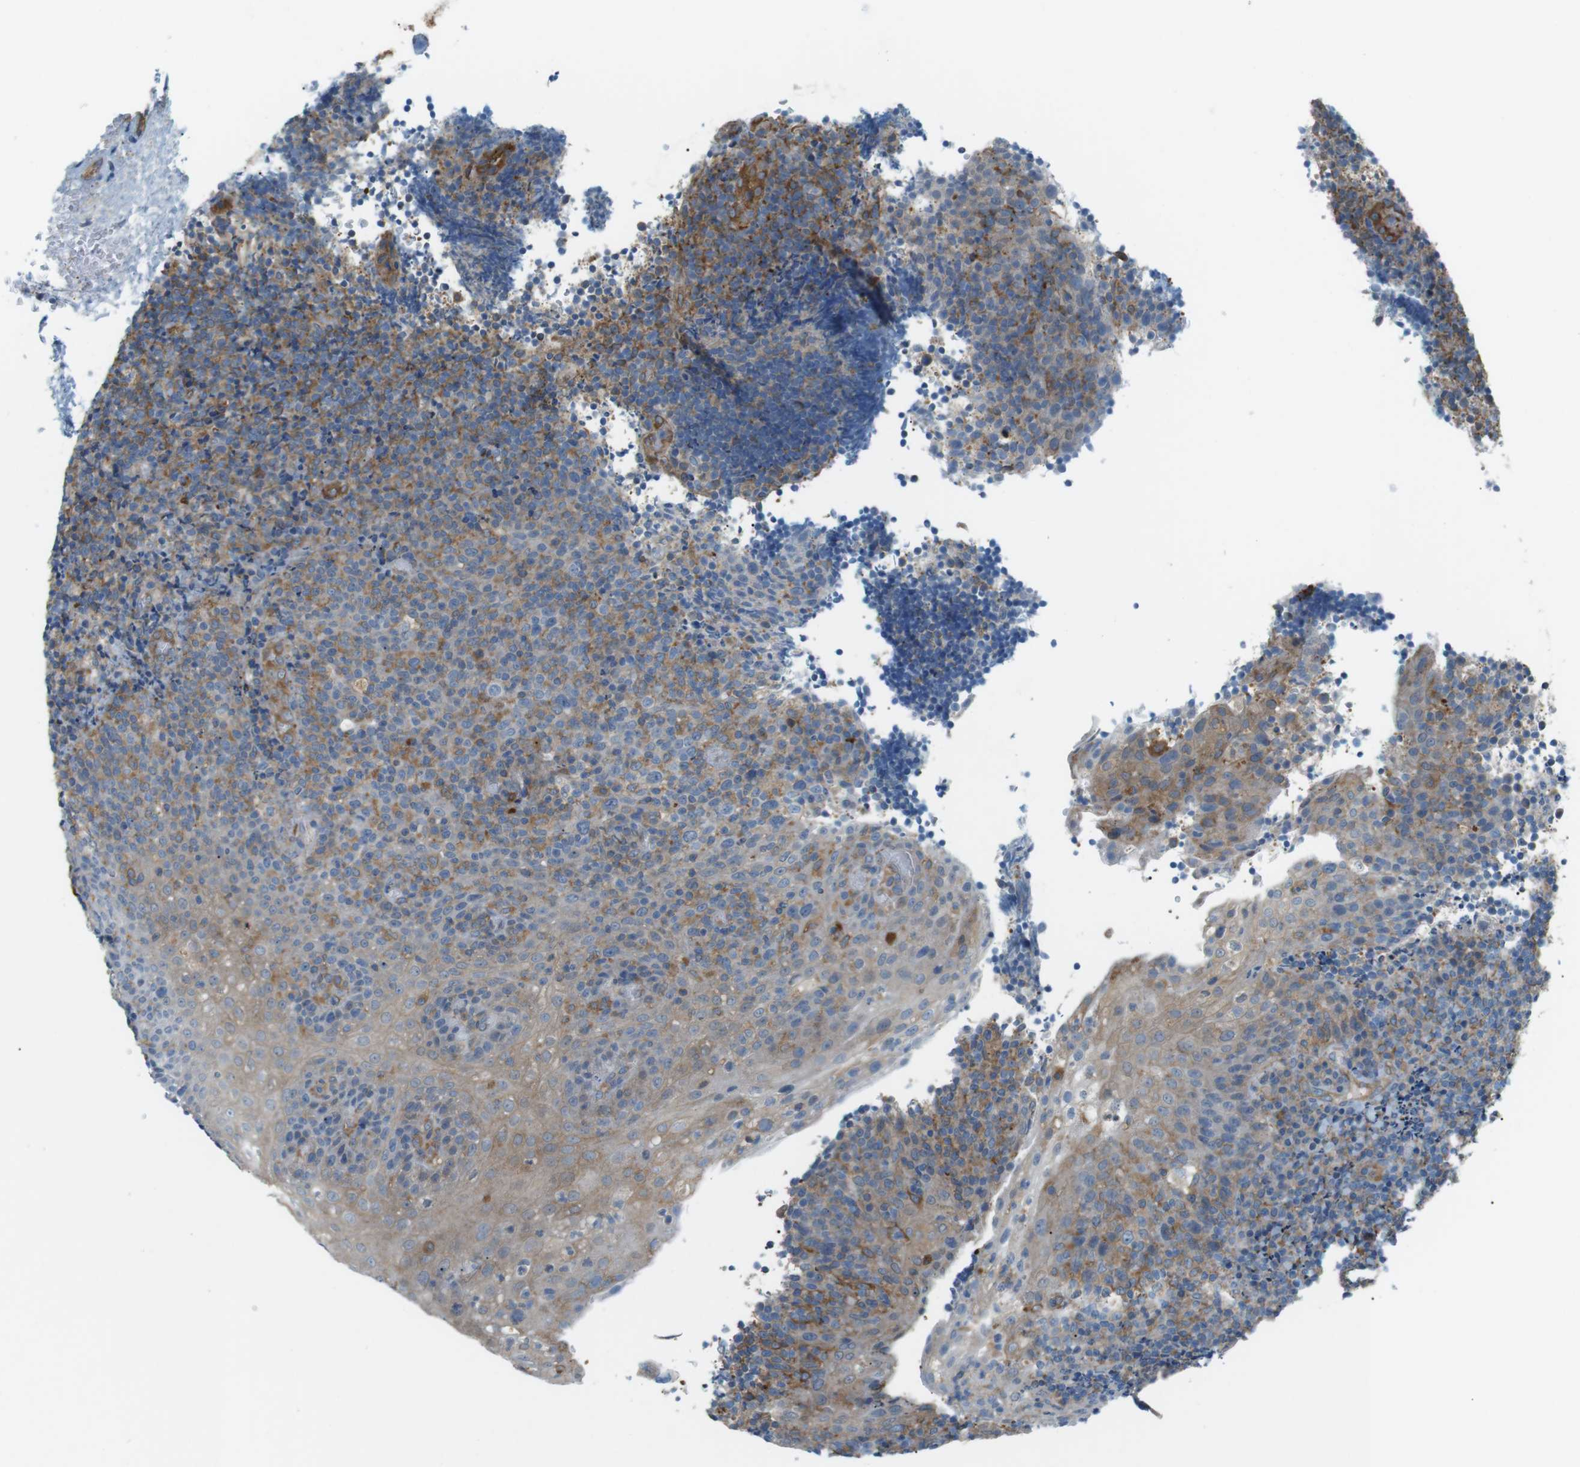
{"staining": {"intensity": "moderate", "quantity": "25%-75%", "location": "cytoplasmic/membranous"}, "tissue": "lymphoma", "cell_type": "Tumor cells", "image_type": "cancer", "snomed": [{"axis": "morphology", "description": "Malignant lymphoma, non-Hodgkin's type, High grade"}, {"axis": "topography", "description": "Tonsil"}], "caption": "This photomicrograph reveals lymphoma stained with IHC to label a protein in brown. The cytoplasmic/membranous of tumor cells show moderate positivity for the protein. Nuclei are counter-stained blue.", "gene": "PEPD", "patient": {"sex": "female", "age": 36}}